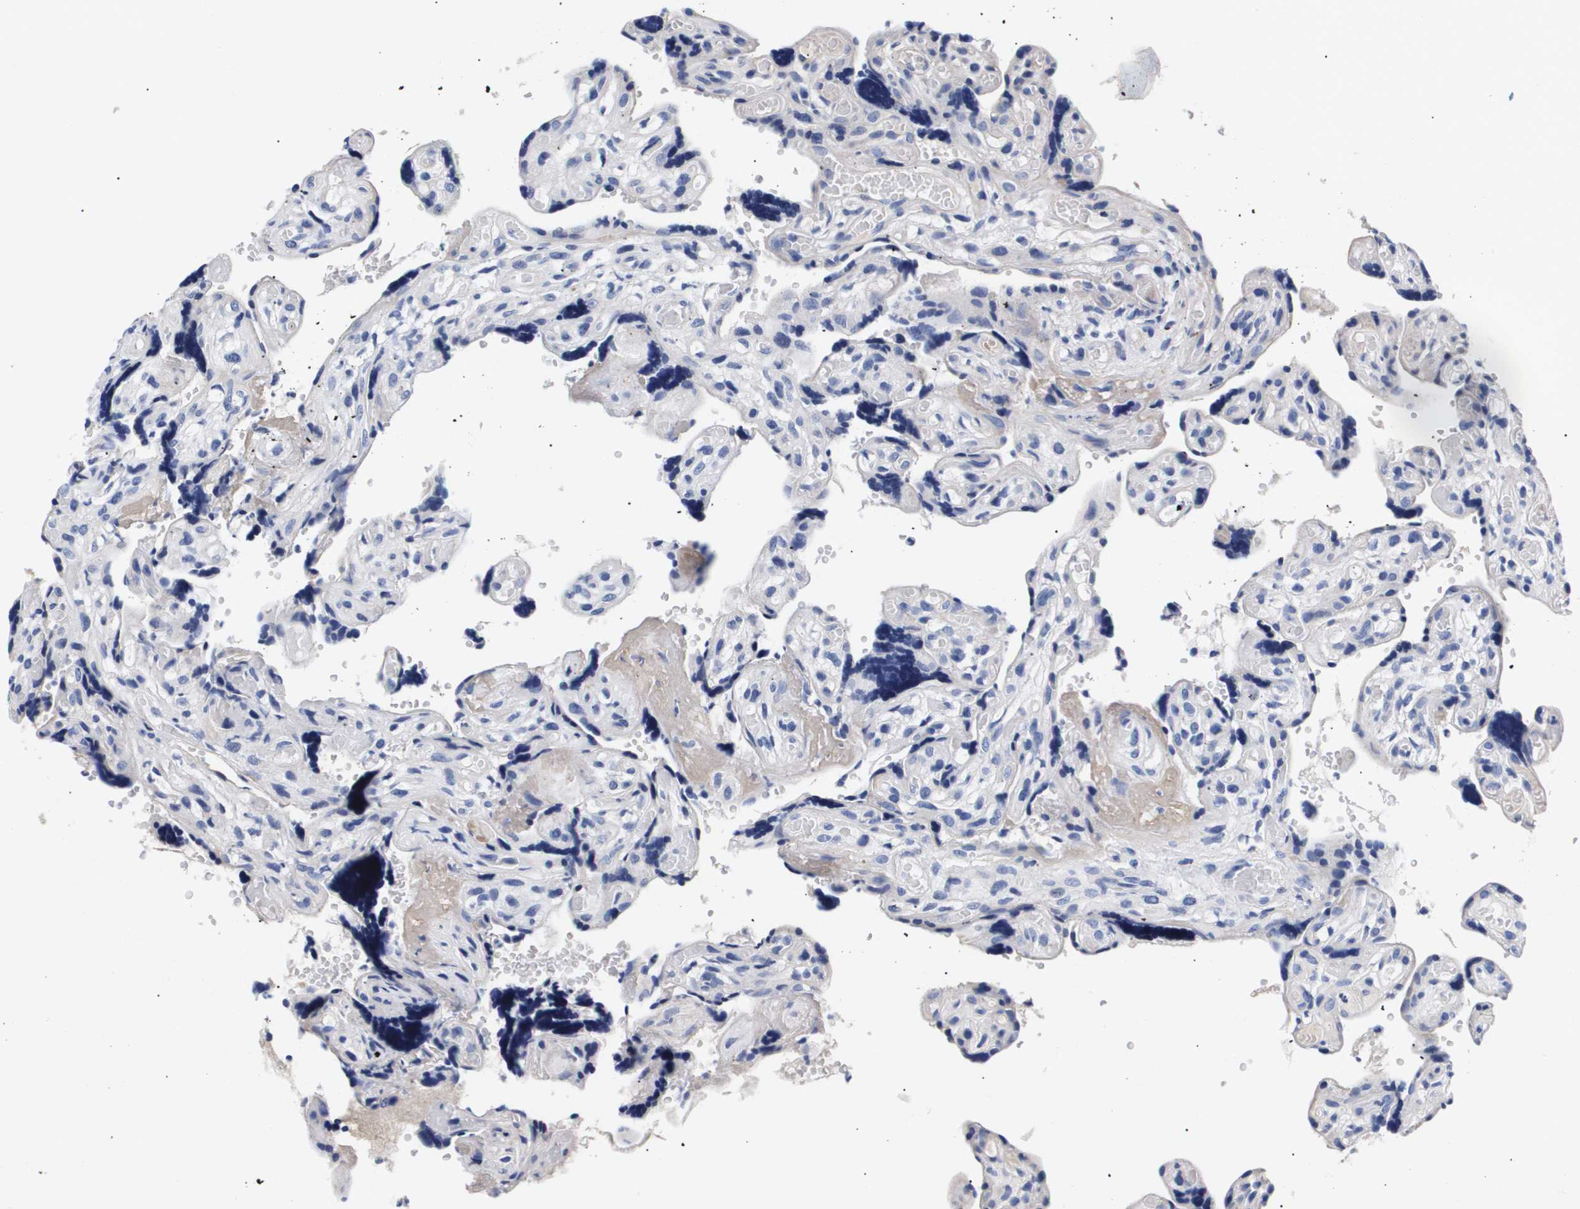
{"staining": {"intensity": "negative", "quantity": "none", "location": "none"}, "tissue": "placenta", "cell_type": "Decidual cells", "image_type": "normal", "snomed": [{"axis": "morphology", "description": "Normal tissue, NOS"}, {"axis": "topography", "description": "Placenta"}], "caption": "Immunohistochemistry of benign placenta displays no staining in decidual cells.", "gene": "ATP6V0A4", "patient": {"sex": "female", "age": 30}}